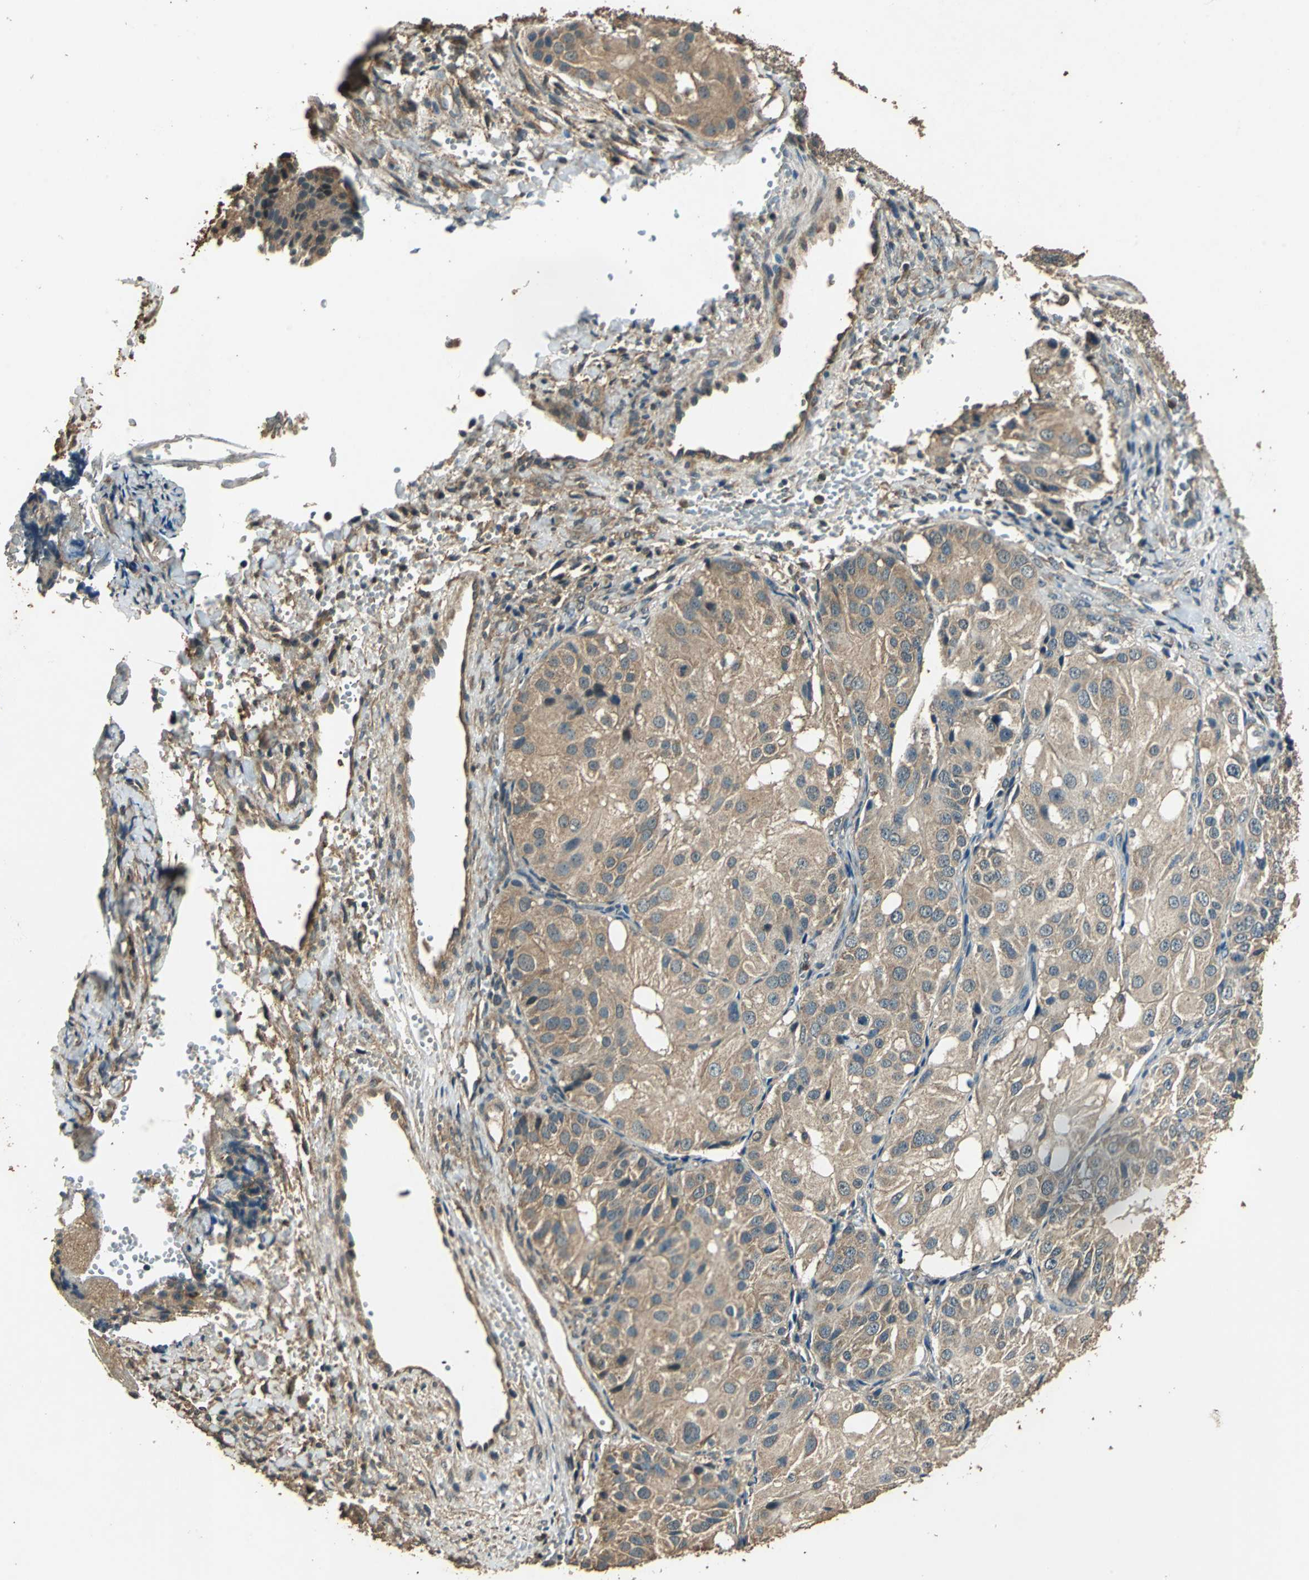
{"staining": {"intensity": "moderate", "quantity": ">75%", "location": "cytoplasmic/membranous"}, "tissue": "ovarian cancer", "cell_type": "Tumor cells", "image_type": "cancer", "snomed": [{"axis": "morphology", "description": "Carcinoma, endometroid"}, {"axis": "topography", "description": "Ovary"}], "caption": "Immunohistochemical staining of ovarian endometroid carcinoma reveals moderate cytoplasmic/membranous protein expression in approximately >75% of tumor cells.", "gene": "TMPRSS4", "patient": {"sex": "female", "age": 51}}